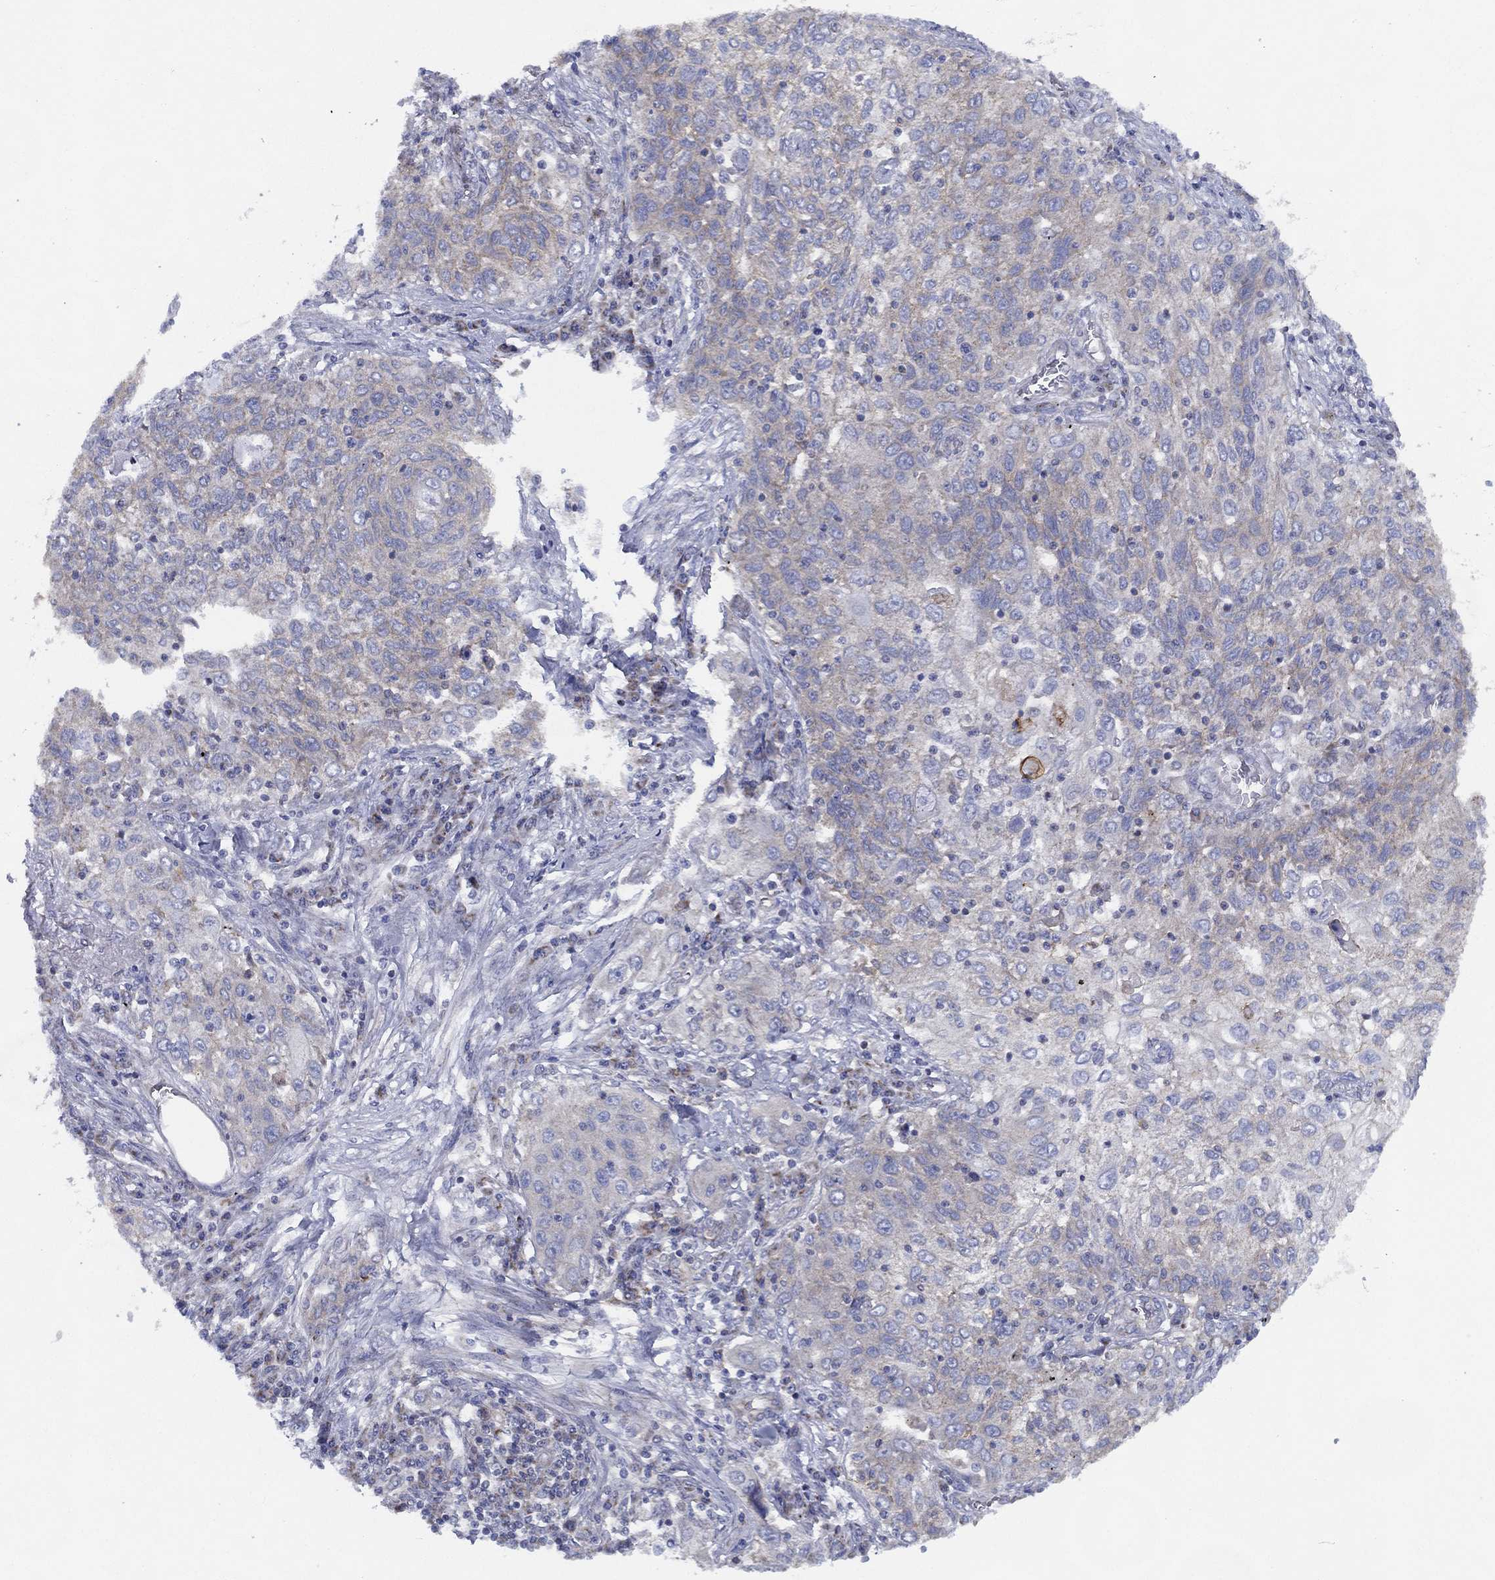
{"staining": {"intensity": "negative", "quantity": "none", "location": "none"}, "tissue": "lung cancer", "cell_type": "Tumor cells", "image_type": "cancer", "snomed": [{"axis": "morphology", "description": "Squamous cell carcinoma, NOS"}, {"axis": "topography", "description": "Lung"}], "caption": "Tumor cells are negative for protein expression in human squamous cell carcinoma (lung). The staining was performed using DAB to visualize the protein expression in brown, while the nuclei were stained in blue with hematoxylin (Magnification: 20x).", "gene": "ZNF223", "patient": {"sex": "female", "age": 69}}